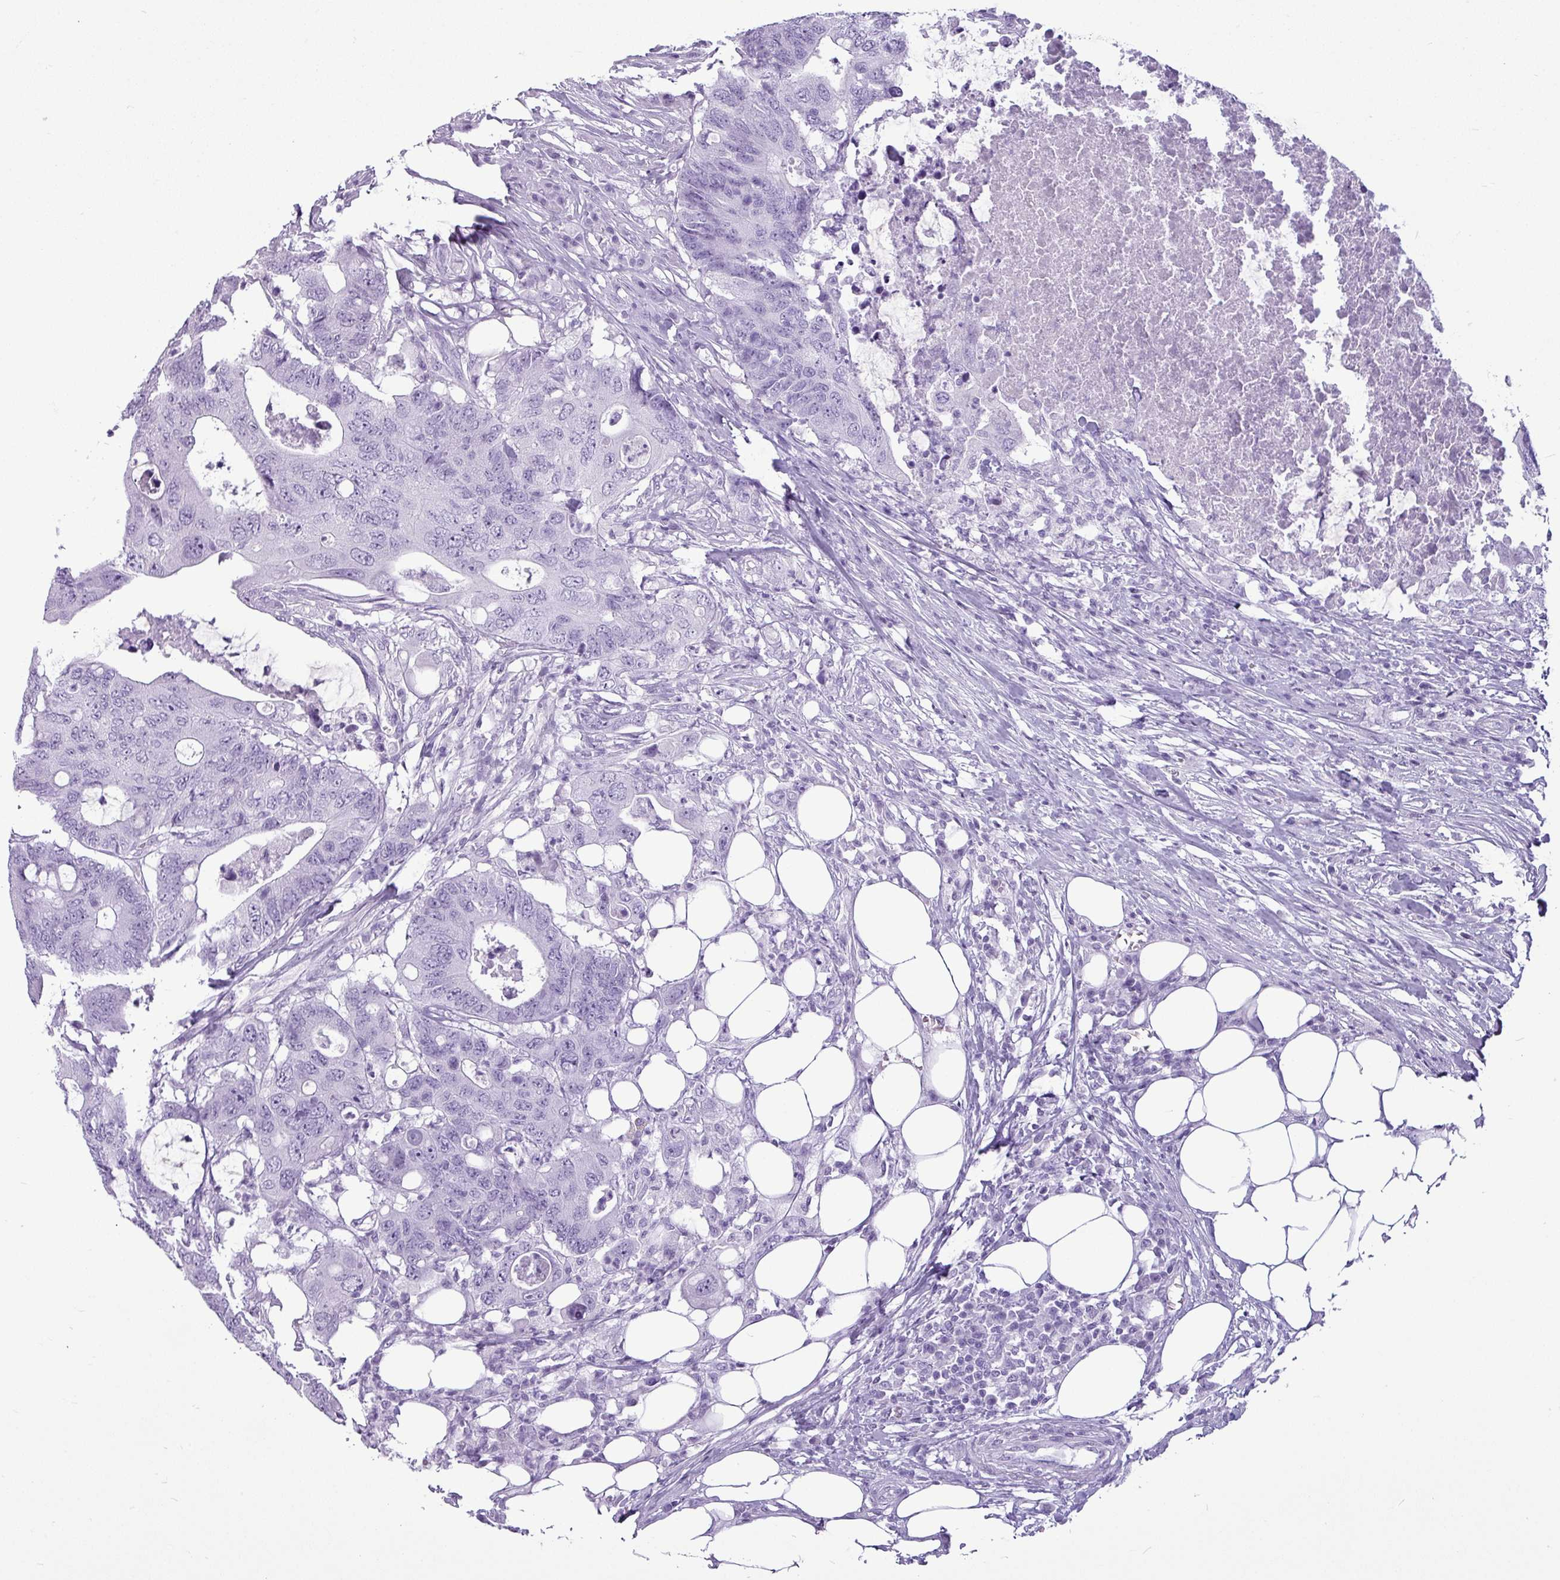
{"staining": {"intensity": "negative", "quantity": "none", "location": "none"}, "tissue": "colorectal cancer", "cell_type": "Tumor cells", "image_type": "cancer", "snomed": [{"axis": "morphology", "description": "Adenocarcinoma, NOS"}, {"axis": "topography", "description": "Colon"}], "caption": "Colorectal cancer (adenocarcinoma) was stained to show a protein in brown. There is no significant staining in tumor cells. The staining is performed using DAB brown chromogen with nuclei counter-stained in using hematoxylin.", "gene": "AMY1B", "patient": {"sex": "male", "age": 71}}